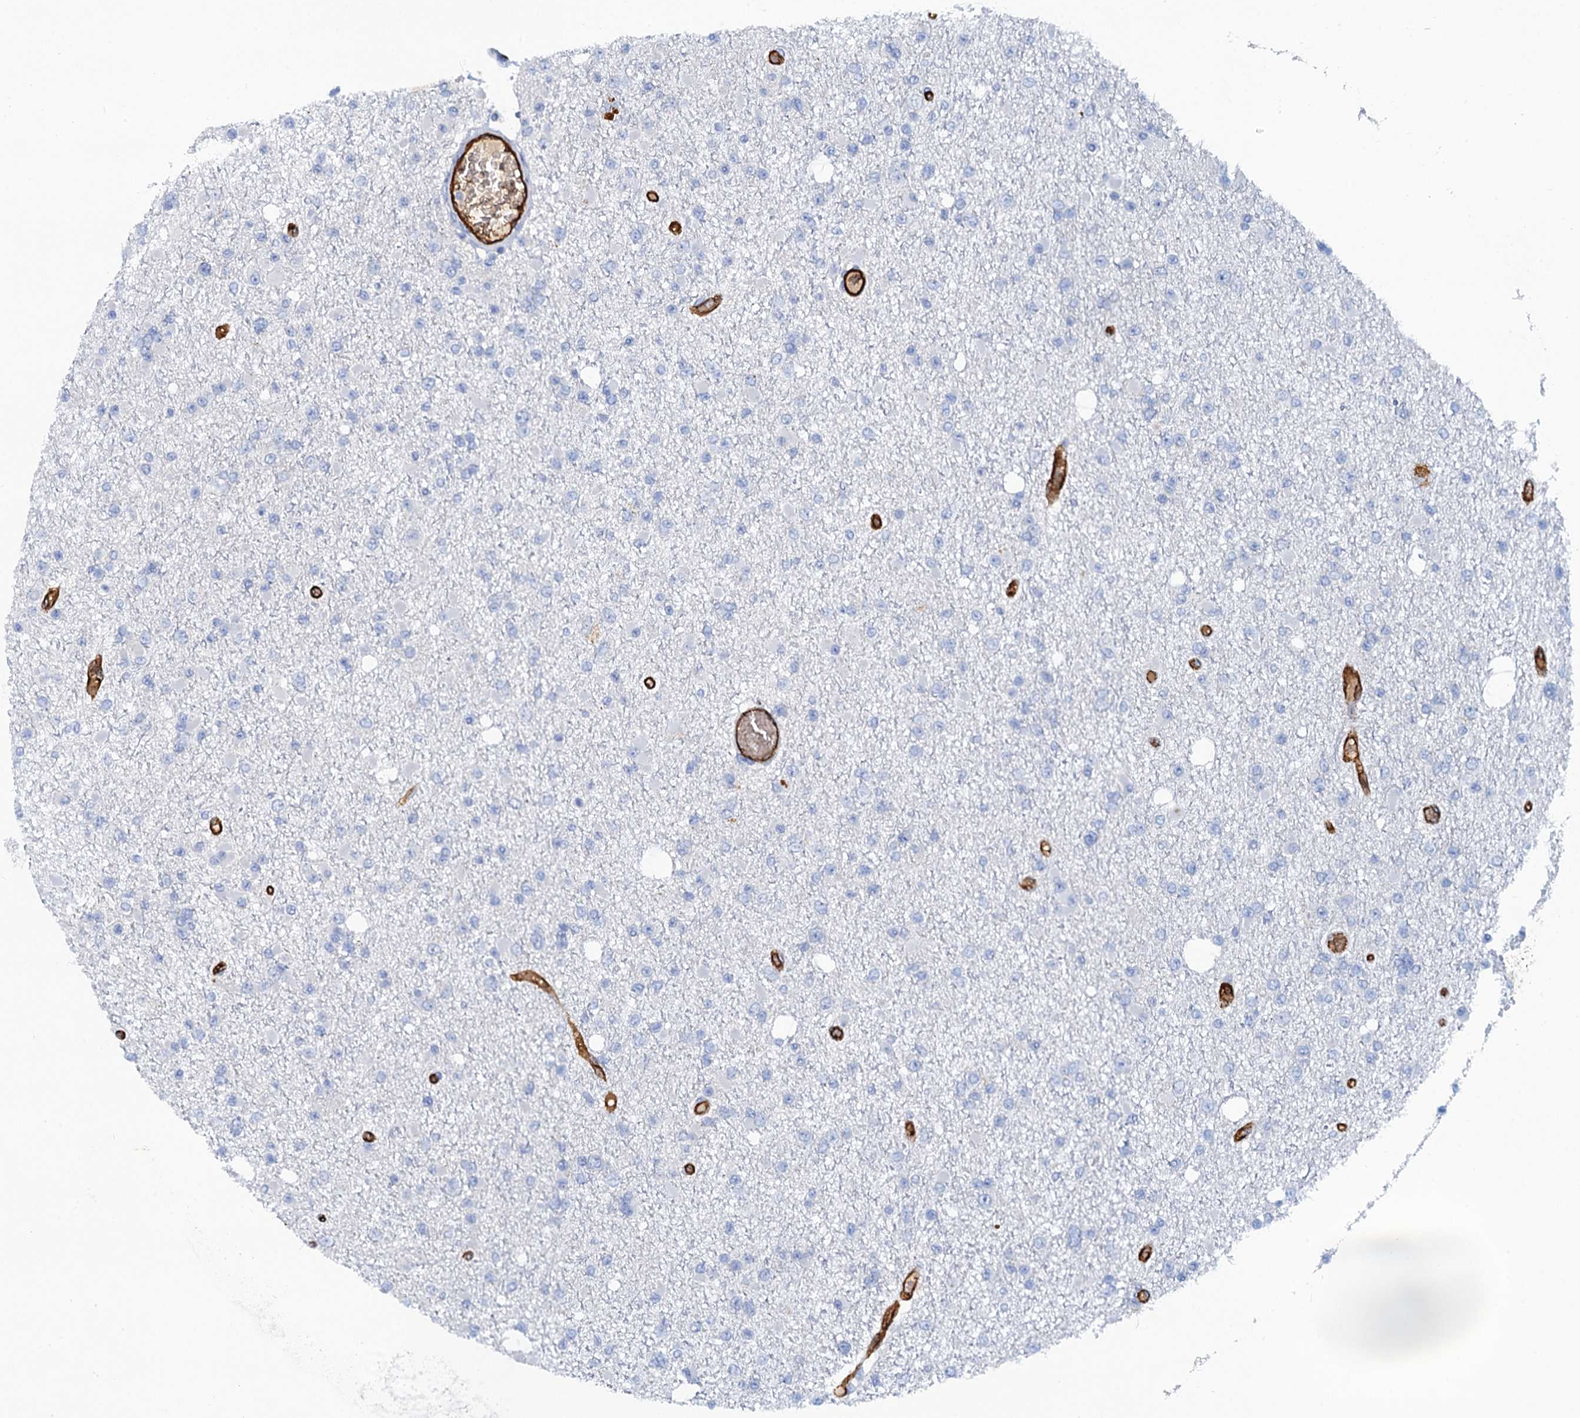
{"staining": {"intensity": "negative", "quantity": "none", "location": "none"}, "tissue": "glioma", "cell_type": "Tumor cells", "image_type": "cancer", "snomed": [{"axis": "morphology", "description": "Glioma, malignant, Low grade"}, {"axis": "topography", "description": "Brain"}], "caption": "Tumor cells are negative for brown protein staining in glioma.", "gene": "MYADML2", "patient": {"sex": "female", "age": 22}}